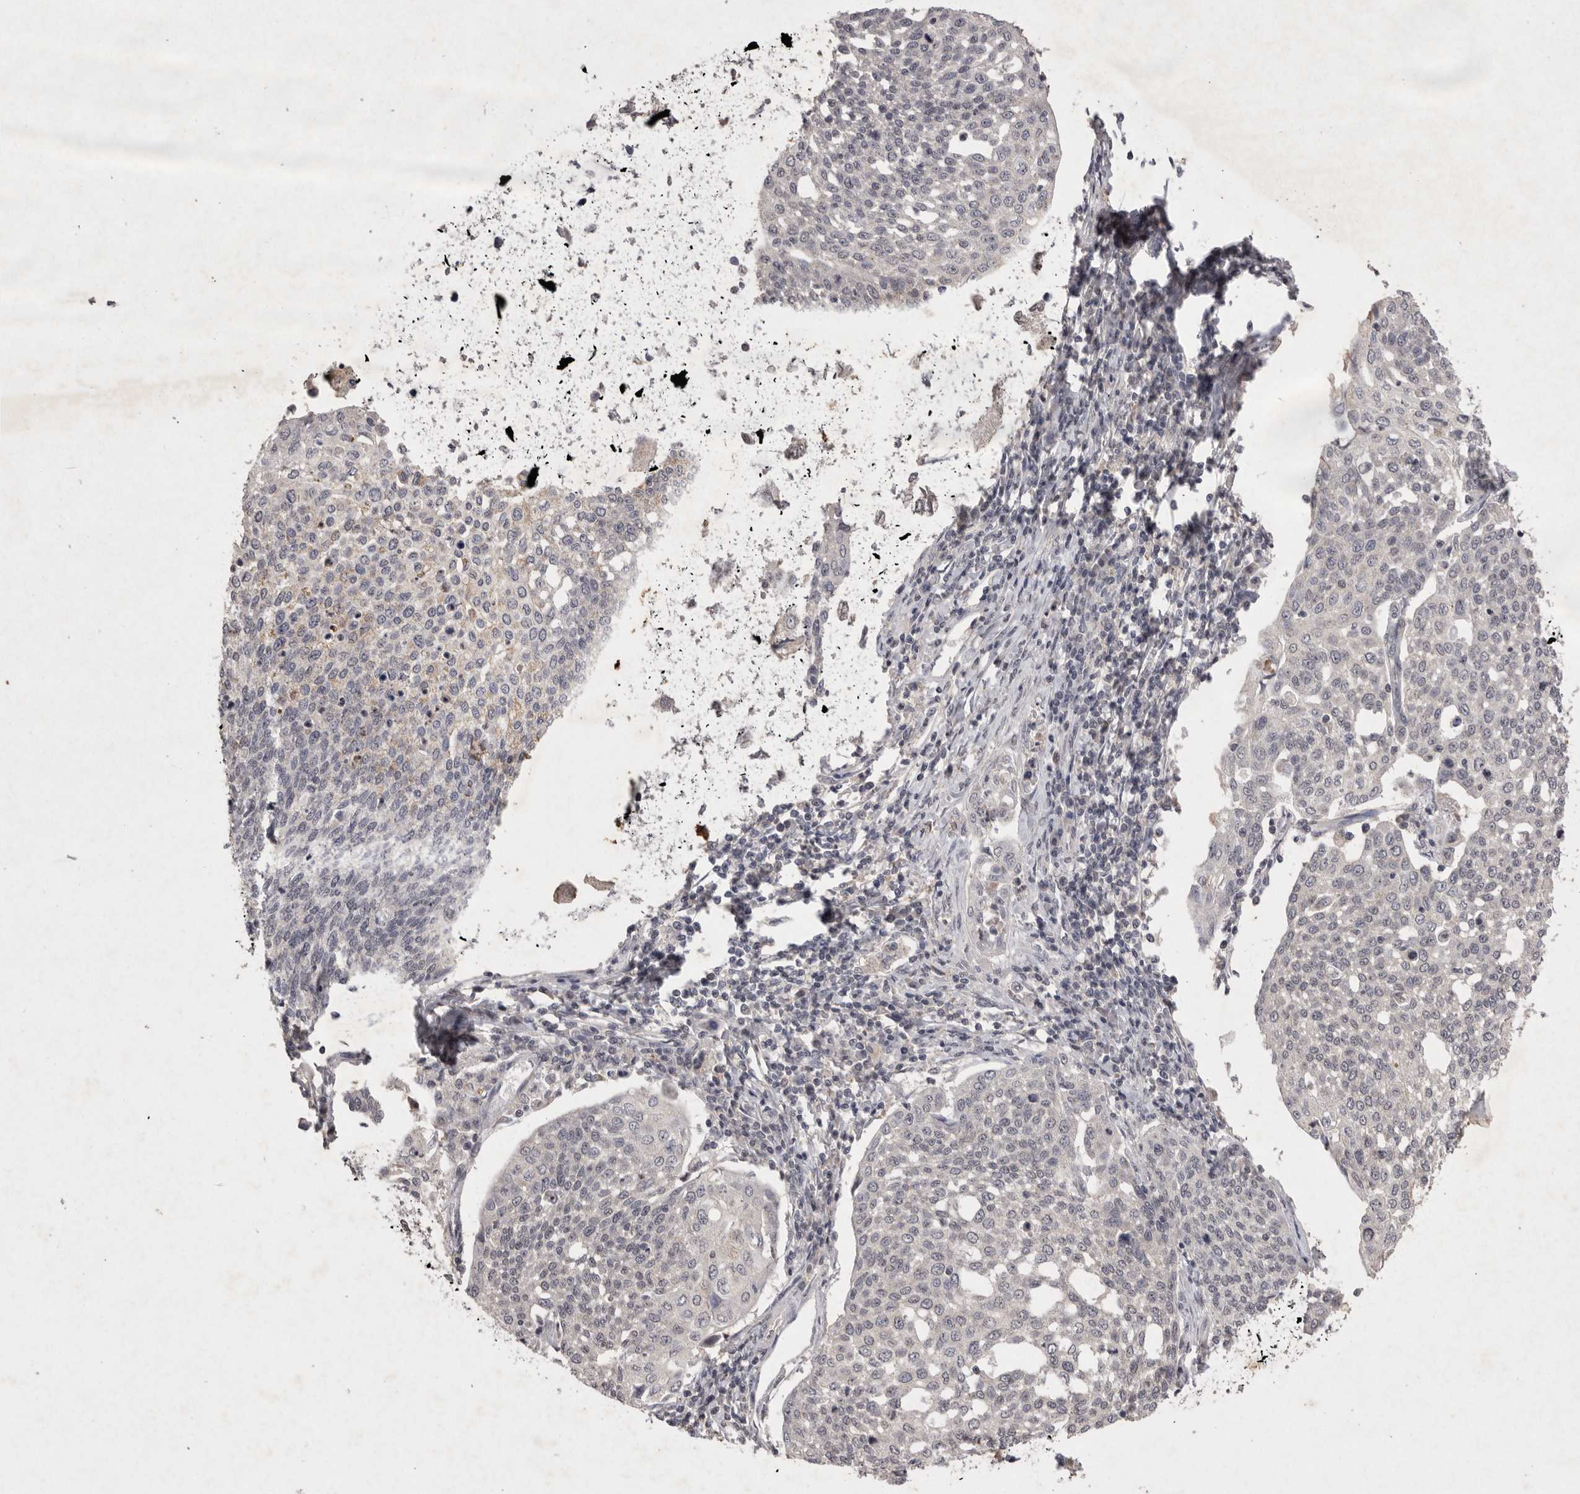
{"staining": {"intensity": "negative", "quantity": "none", "location": "none"}, "tissue": "cervical cancer", "cell_type": "Tumor cells", "image_type": "cancer", "snomed": [{"axis": "morphology", "description": "Squamous cell carcinoma, NOS"}, {"axis": "topography", "description": "Cervix"}], "caption": "A histopathology image of human squamous cell carcinoma (cervical) is negative for staining in tumor cells.", "gene": "APLNR", "patient": {"sex": "female", "age": 34}}